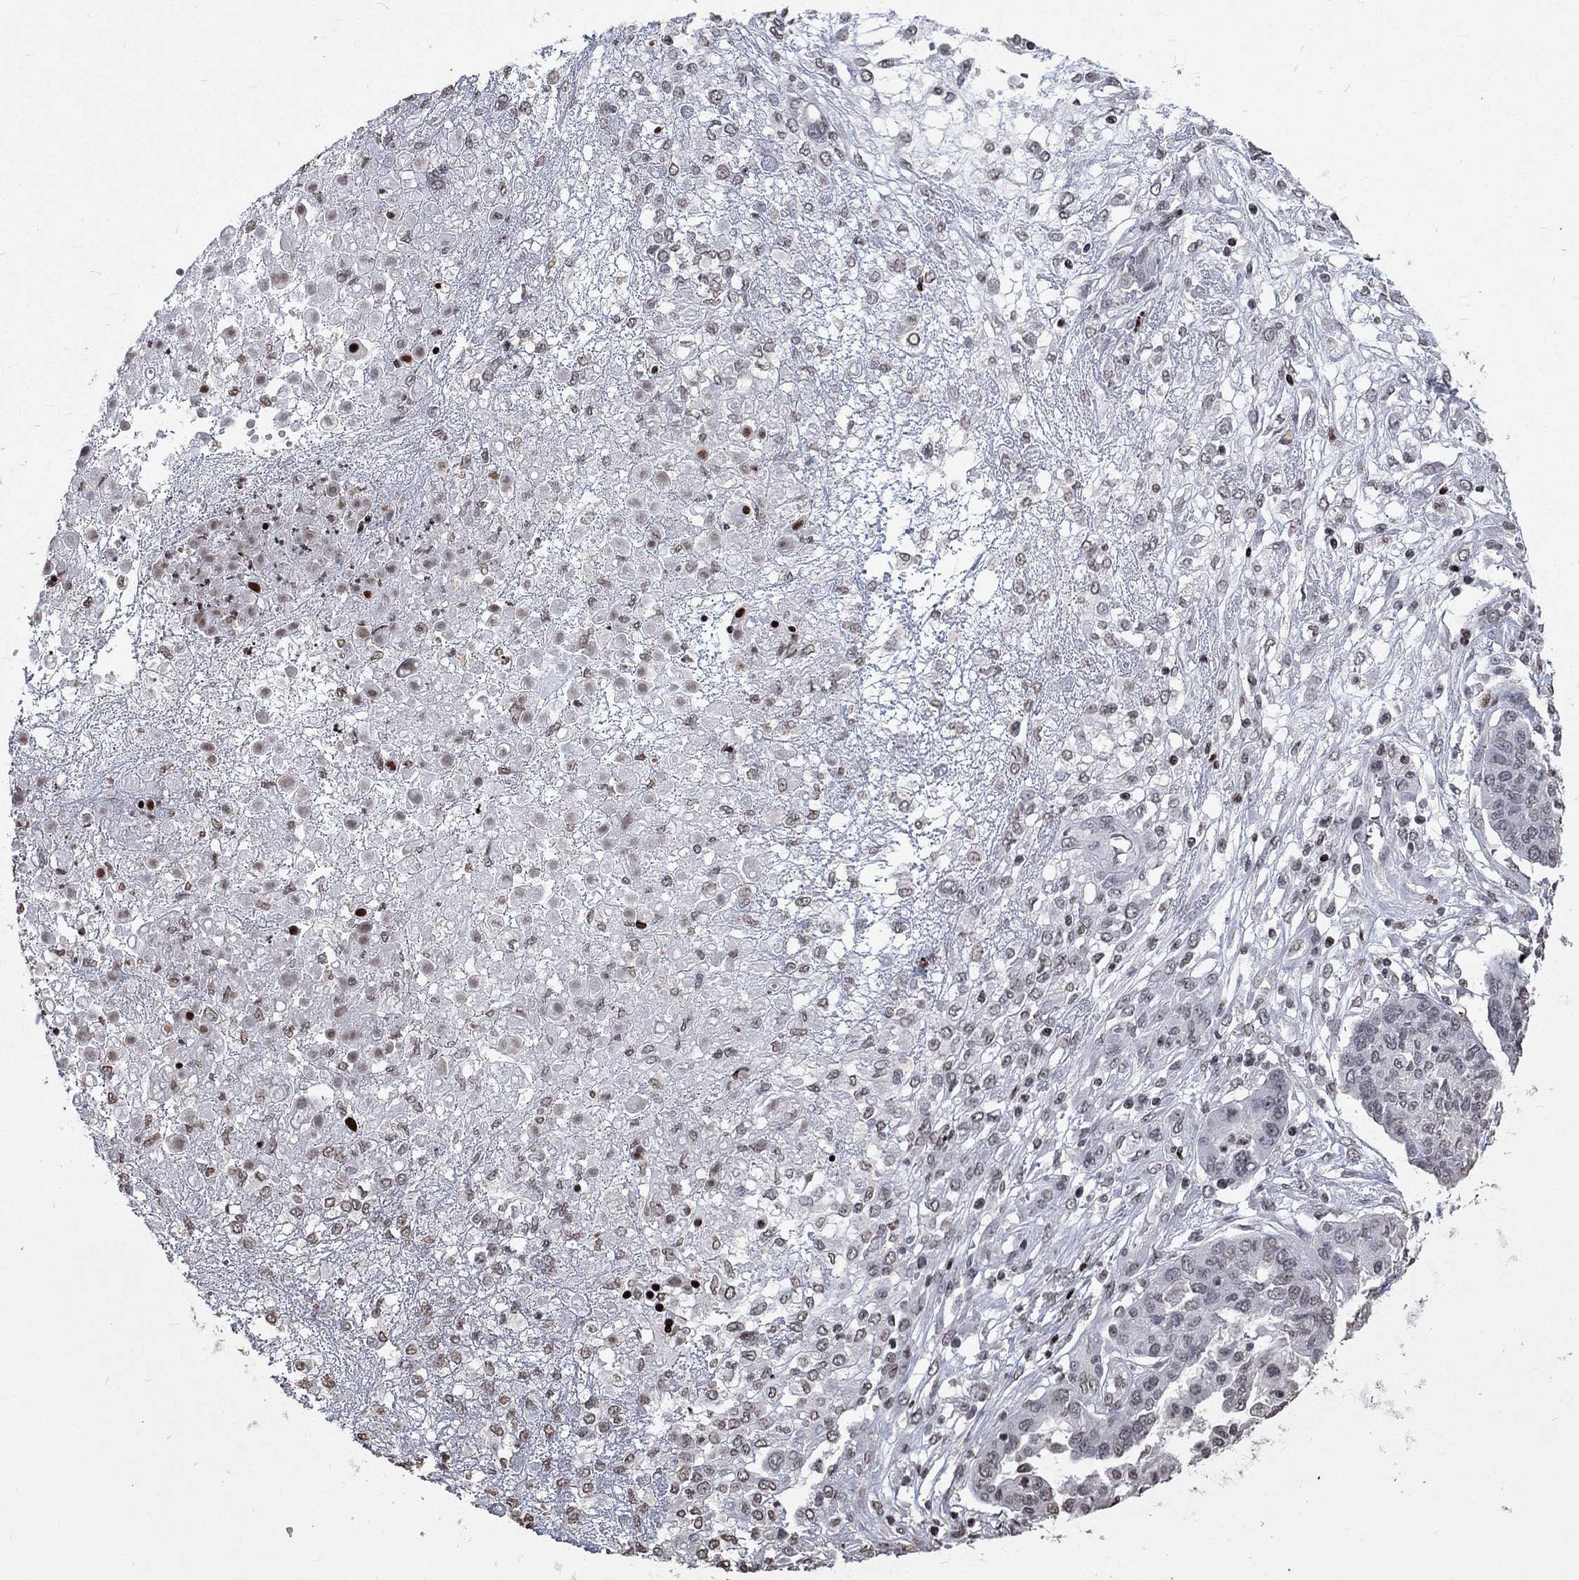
{"staining": {"intensity": "negative", "quantity": "none", "location": "none"}, "tissue": "ovarian cancer", "cell_type": "Tumor cells", "image_type": "cancer", "snomed": [{"axis": "morphology", "description": "Cystadenocarcinoma, serous, NOS"}, {"axis": "topography", "description": "Ovary"}], "caption": "IHC histopathology image of serous cystadenocarcinoma (ovarian) stained for a protein (brown), which displays no positivity in tumor cells.", "gene": "SRSF3", "patient": {"sex": "female", "age": 67}}